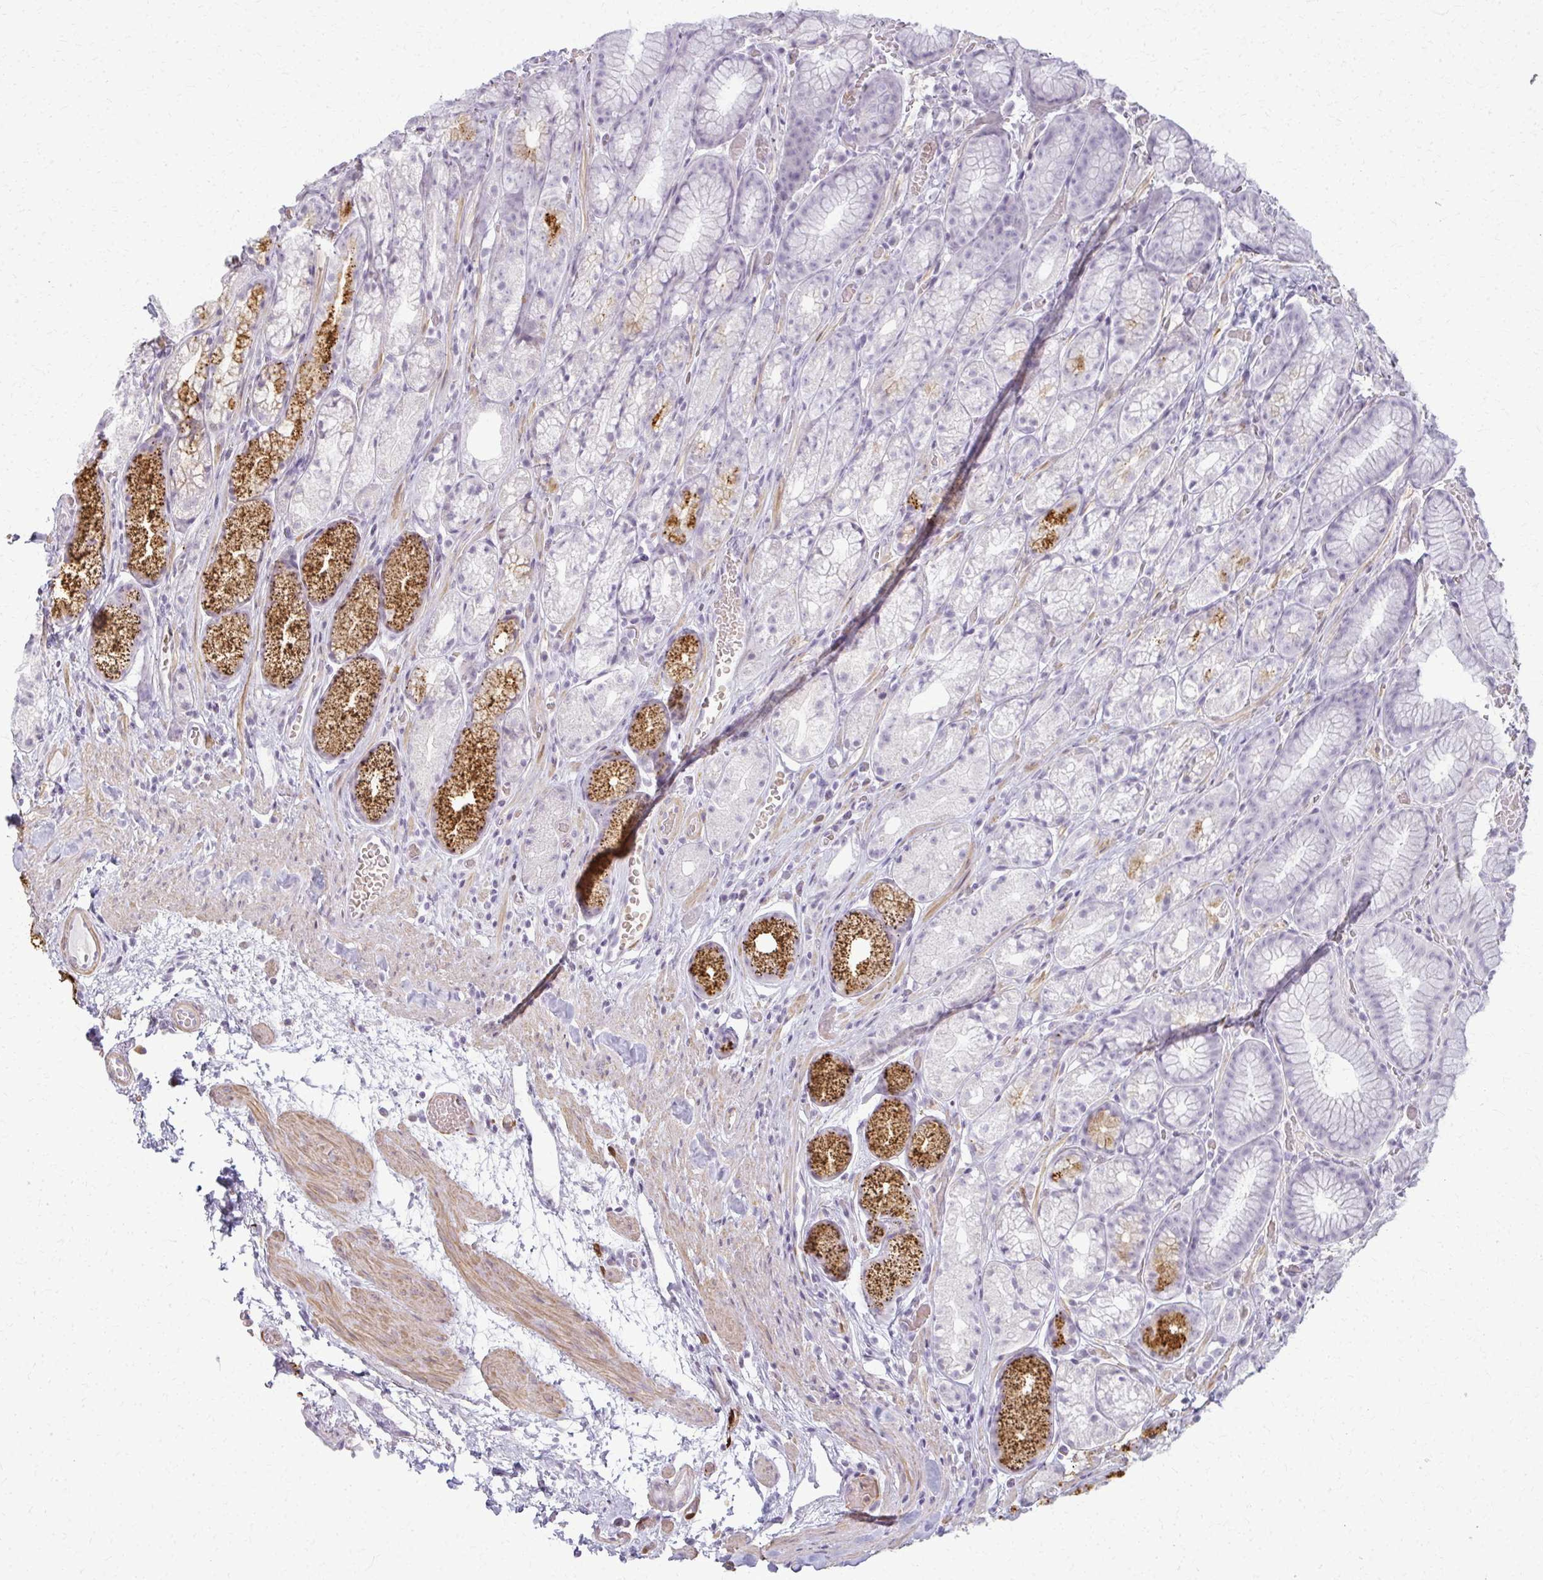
{"staining": {"intensity": "strong", "quantity": "<25%", "location": "cytoplasmic/membranous"}, "tissue": "stomach", "cell_type": "Glandular cells", "image_type": "normal", "snomed": [{"axis": "morphology", "description": "Normal tissue, NOS"}, {"axis": "topography", "description": "Smooth muscle"}, {"axis": "topography", "description": "Stomach"}], "caption": "Stomach stained with a brown dye demonstrates strong cytoplasmic/membranous positive staining in approximately <25% of glandular cells.", "gene": "CA3", "patient": {"sex": "male", "age": 70}}